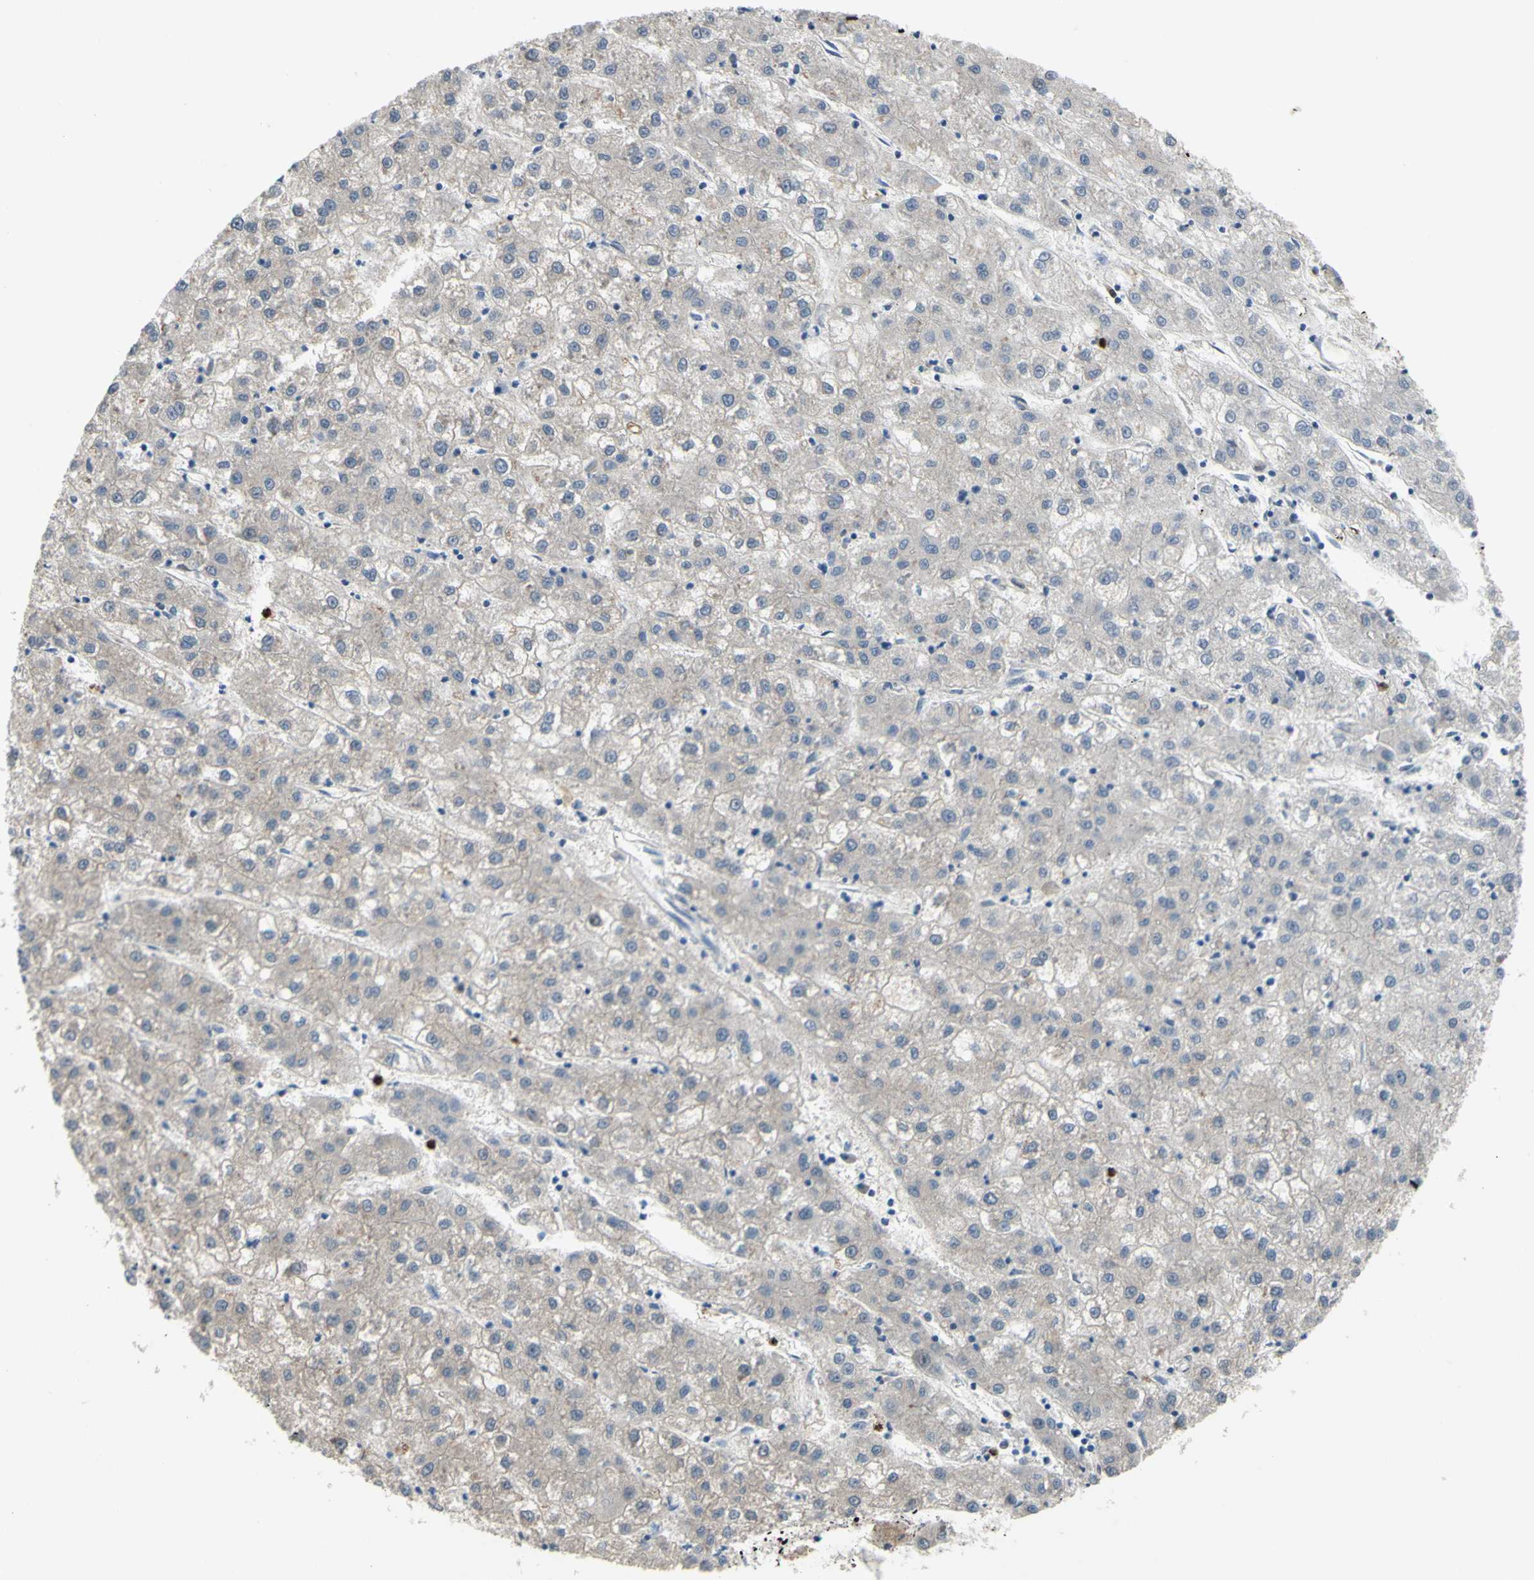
{"staining": {"intensity": "weak", "quantity": ">75%", "location": "cytoplasmic/membranous"}, "tissue": "liver cancer", "cell_type": "Tumor cells", "image_type": "cancer", "snomed": [{"axis": "morphology", "description": "Carcinoma, Hepatocellular, NOS"}, {"axis": "topography", "description": "Liver"}], "caption": "Protein expression analysis of hepatocellular carcinoma (liver) reveals weak cytoplasmic/membranous expression in about >75% of tumor cells.", "gene": "GRAMD2B", "patient": {"sex": "male", "age": 72}}